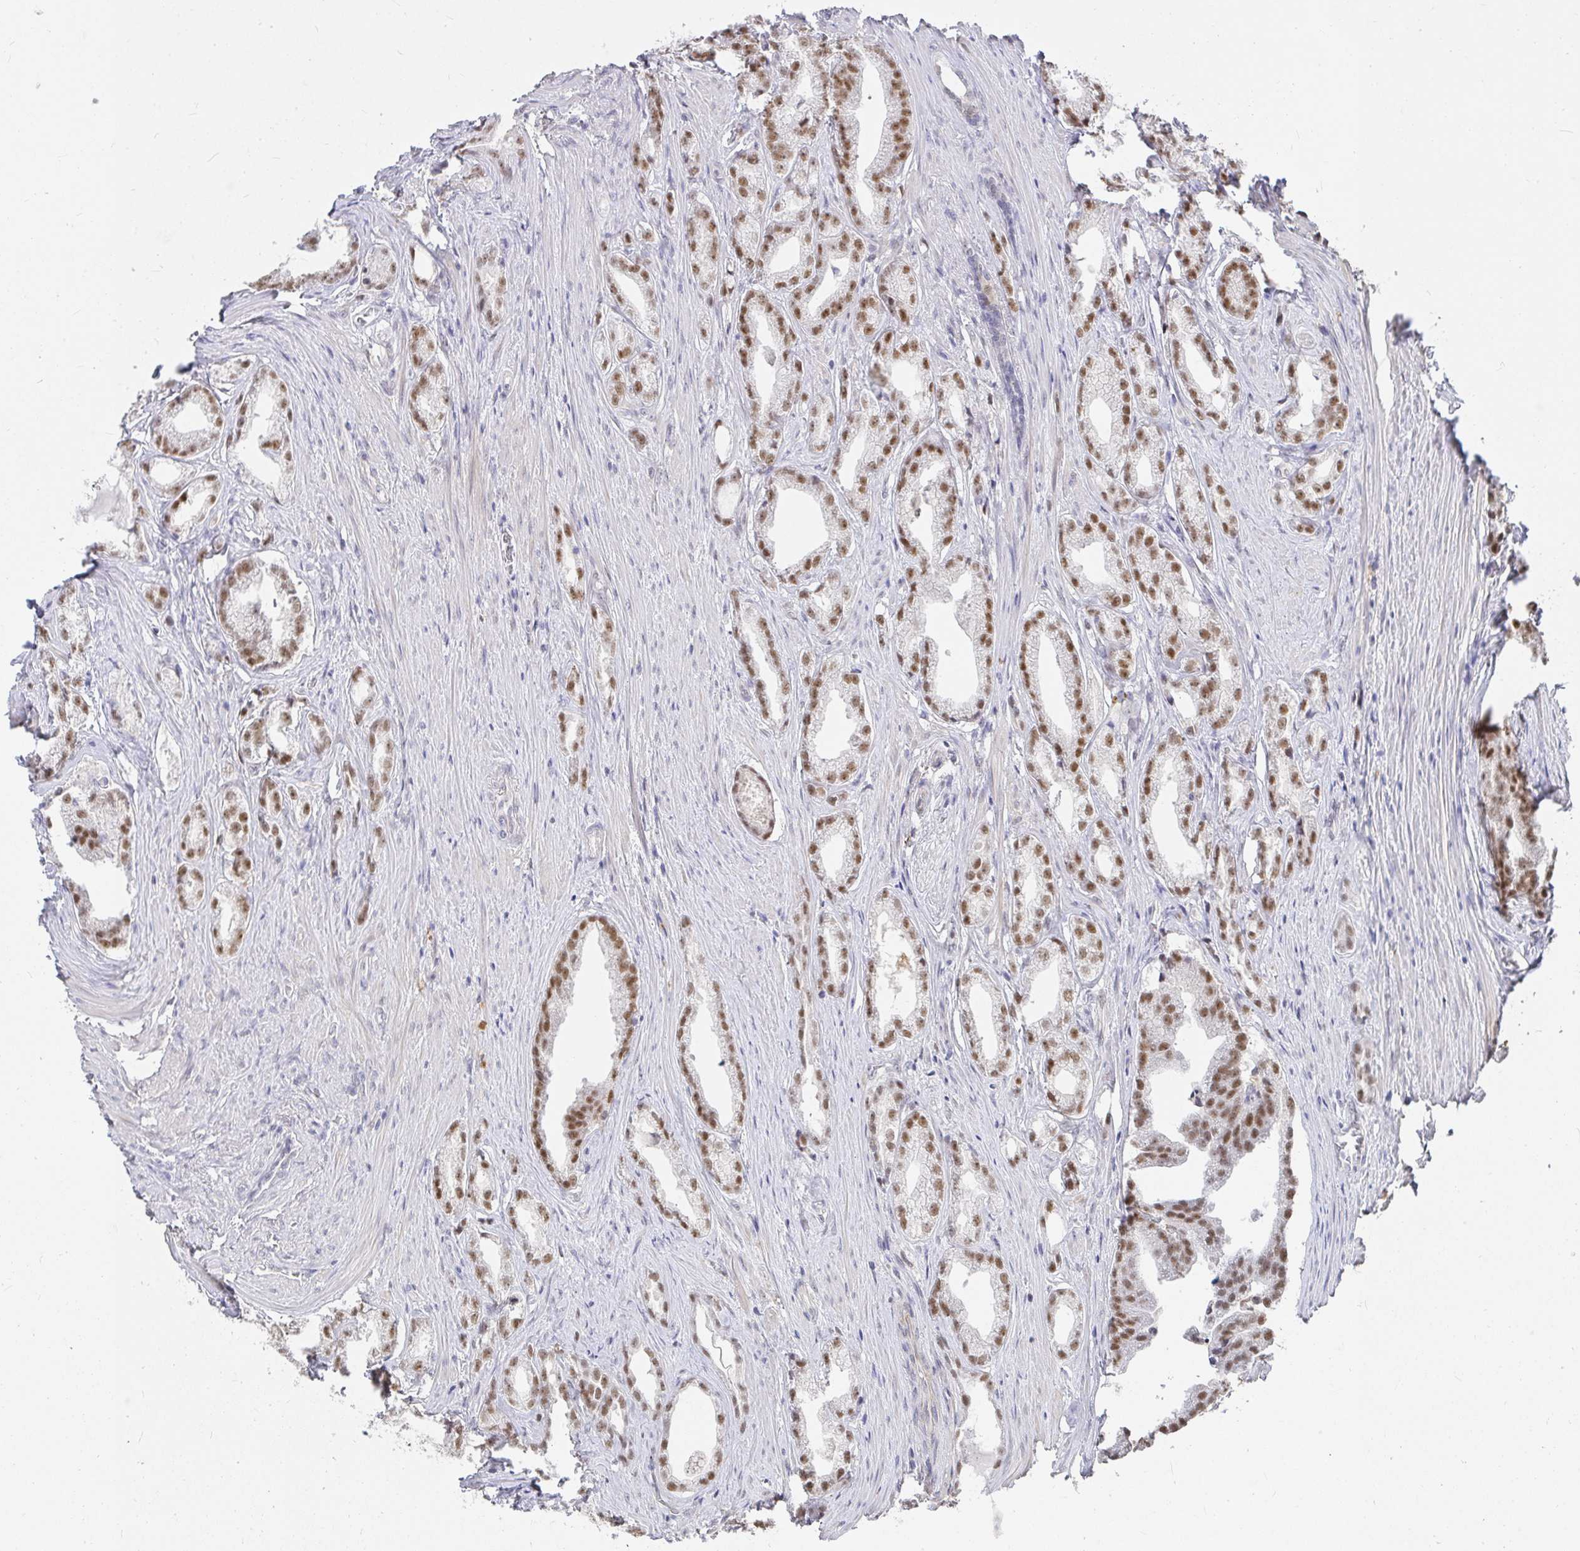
{"staining": {"intensity": "moderate", "quantity": ">75%", "location": "nuclear"}, "tissue": "prostate cancer", "cell_type": "Tumor cells", "image_type": "cancer", "snomed": [{"axis": "morphology", "description": "Adenocarcinoma, Low grade"}, {"axis": "topography", "description": "Prostate"}], "caption": "Prostate cancer (low-grade adenocarcinoma) tissue shows moderate nuclear expression in approximately >75% of tumor cells, visualized by immunohistochemistry.", "gene": "RCOR1", "patient": {"sex": "male", "age": 65}}